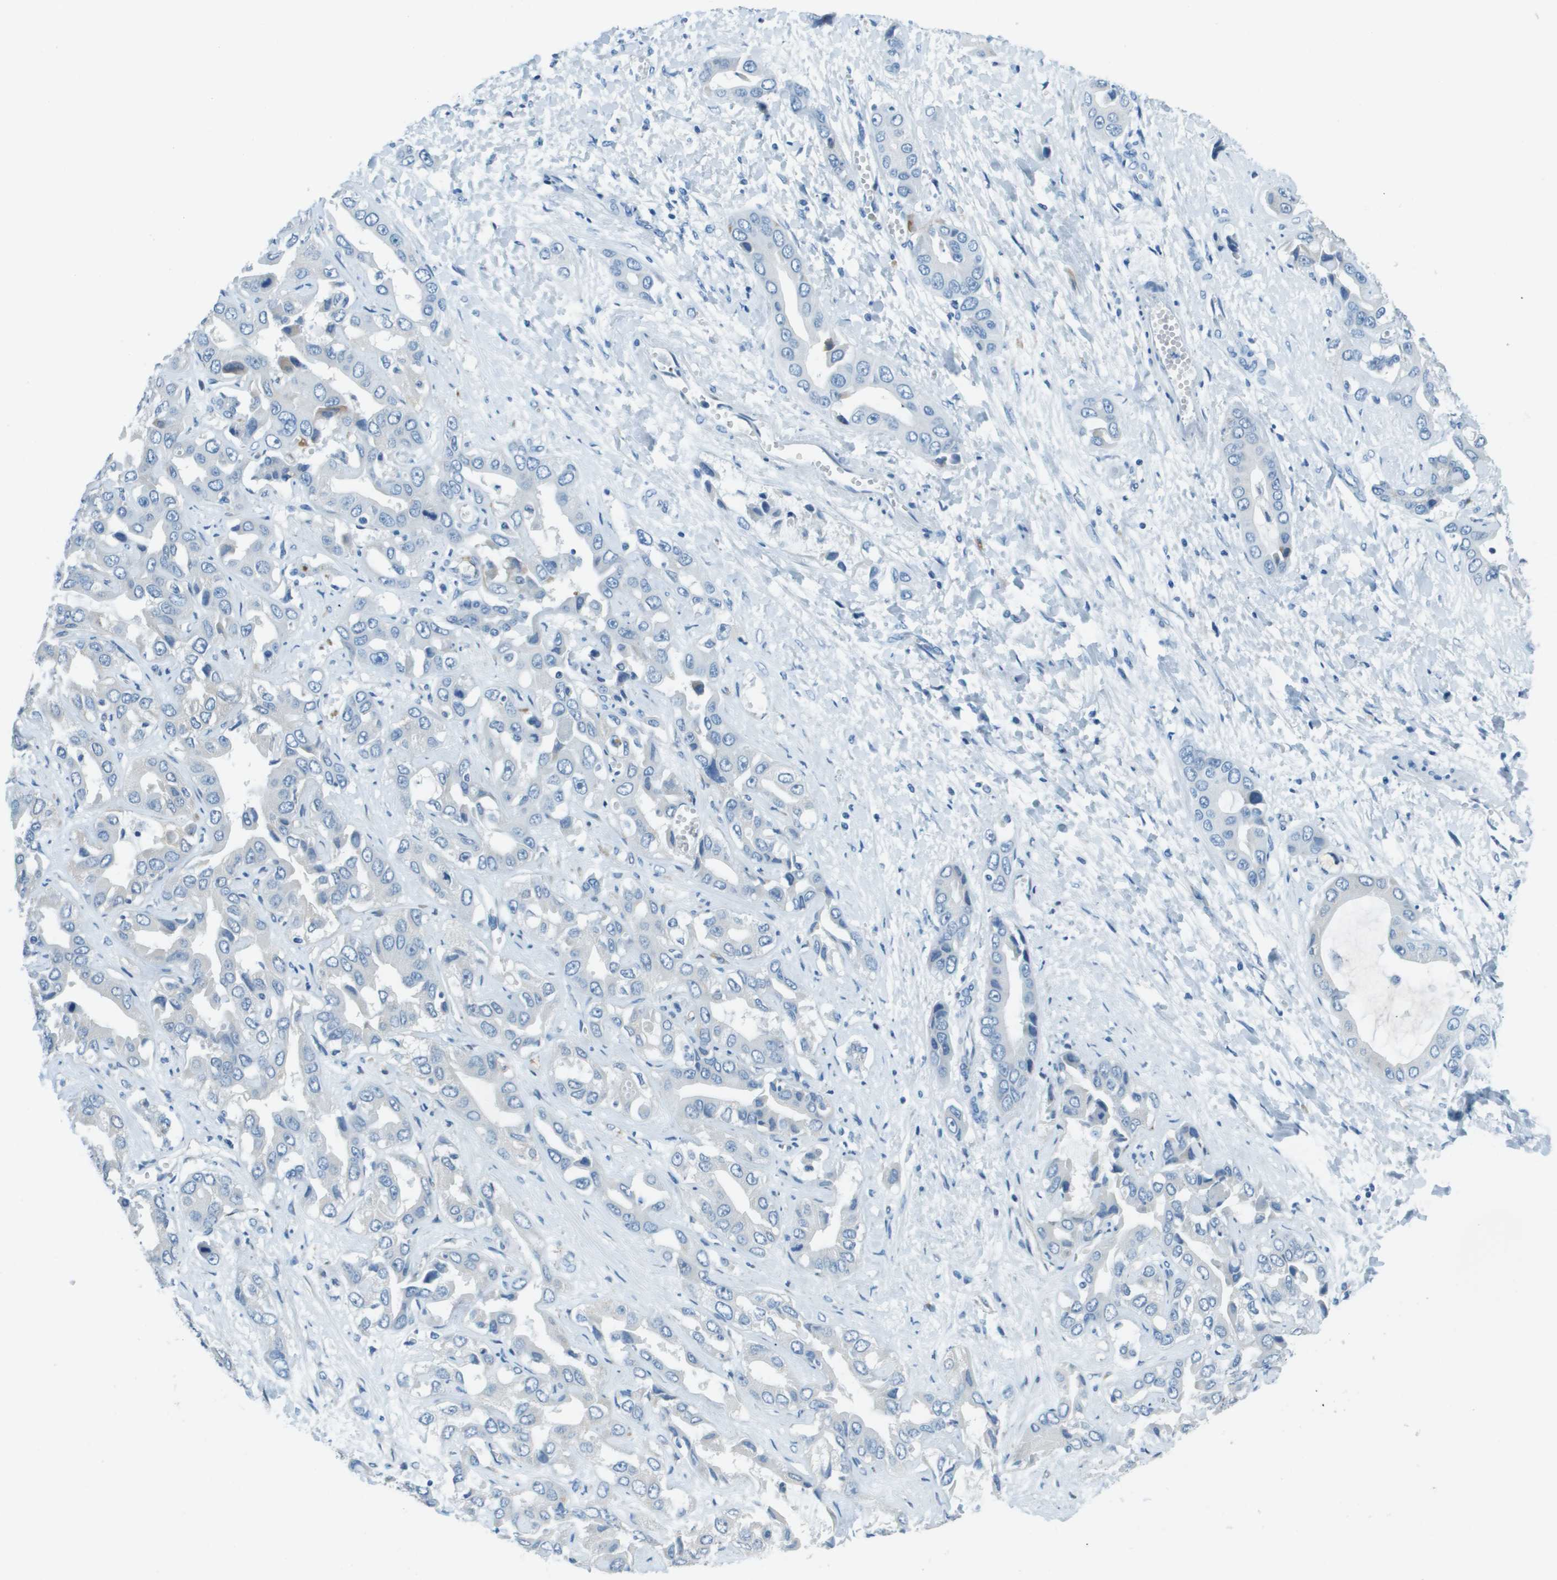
{"staining": {"intensity": "negative", "quantity": "none", "location": "none"}, "tissue": "liver cancer", "cell_type": "Tumor cells", "image_type": "cancer", "snomed": [{"axis": "morphology", "description": "Cholangiocarcinoma"}, {"axis": "topography", "description": "Liver"}], "caption": "The immunohistochemistry histopathology image has no significant staining in tumor cells of liver cancer tissue.", "gene": "SLC16A10", "patient": {"sex": "female", "age": 52}}